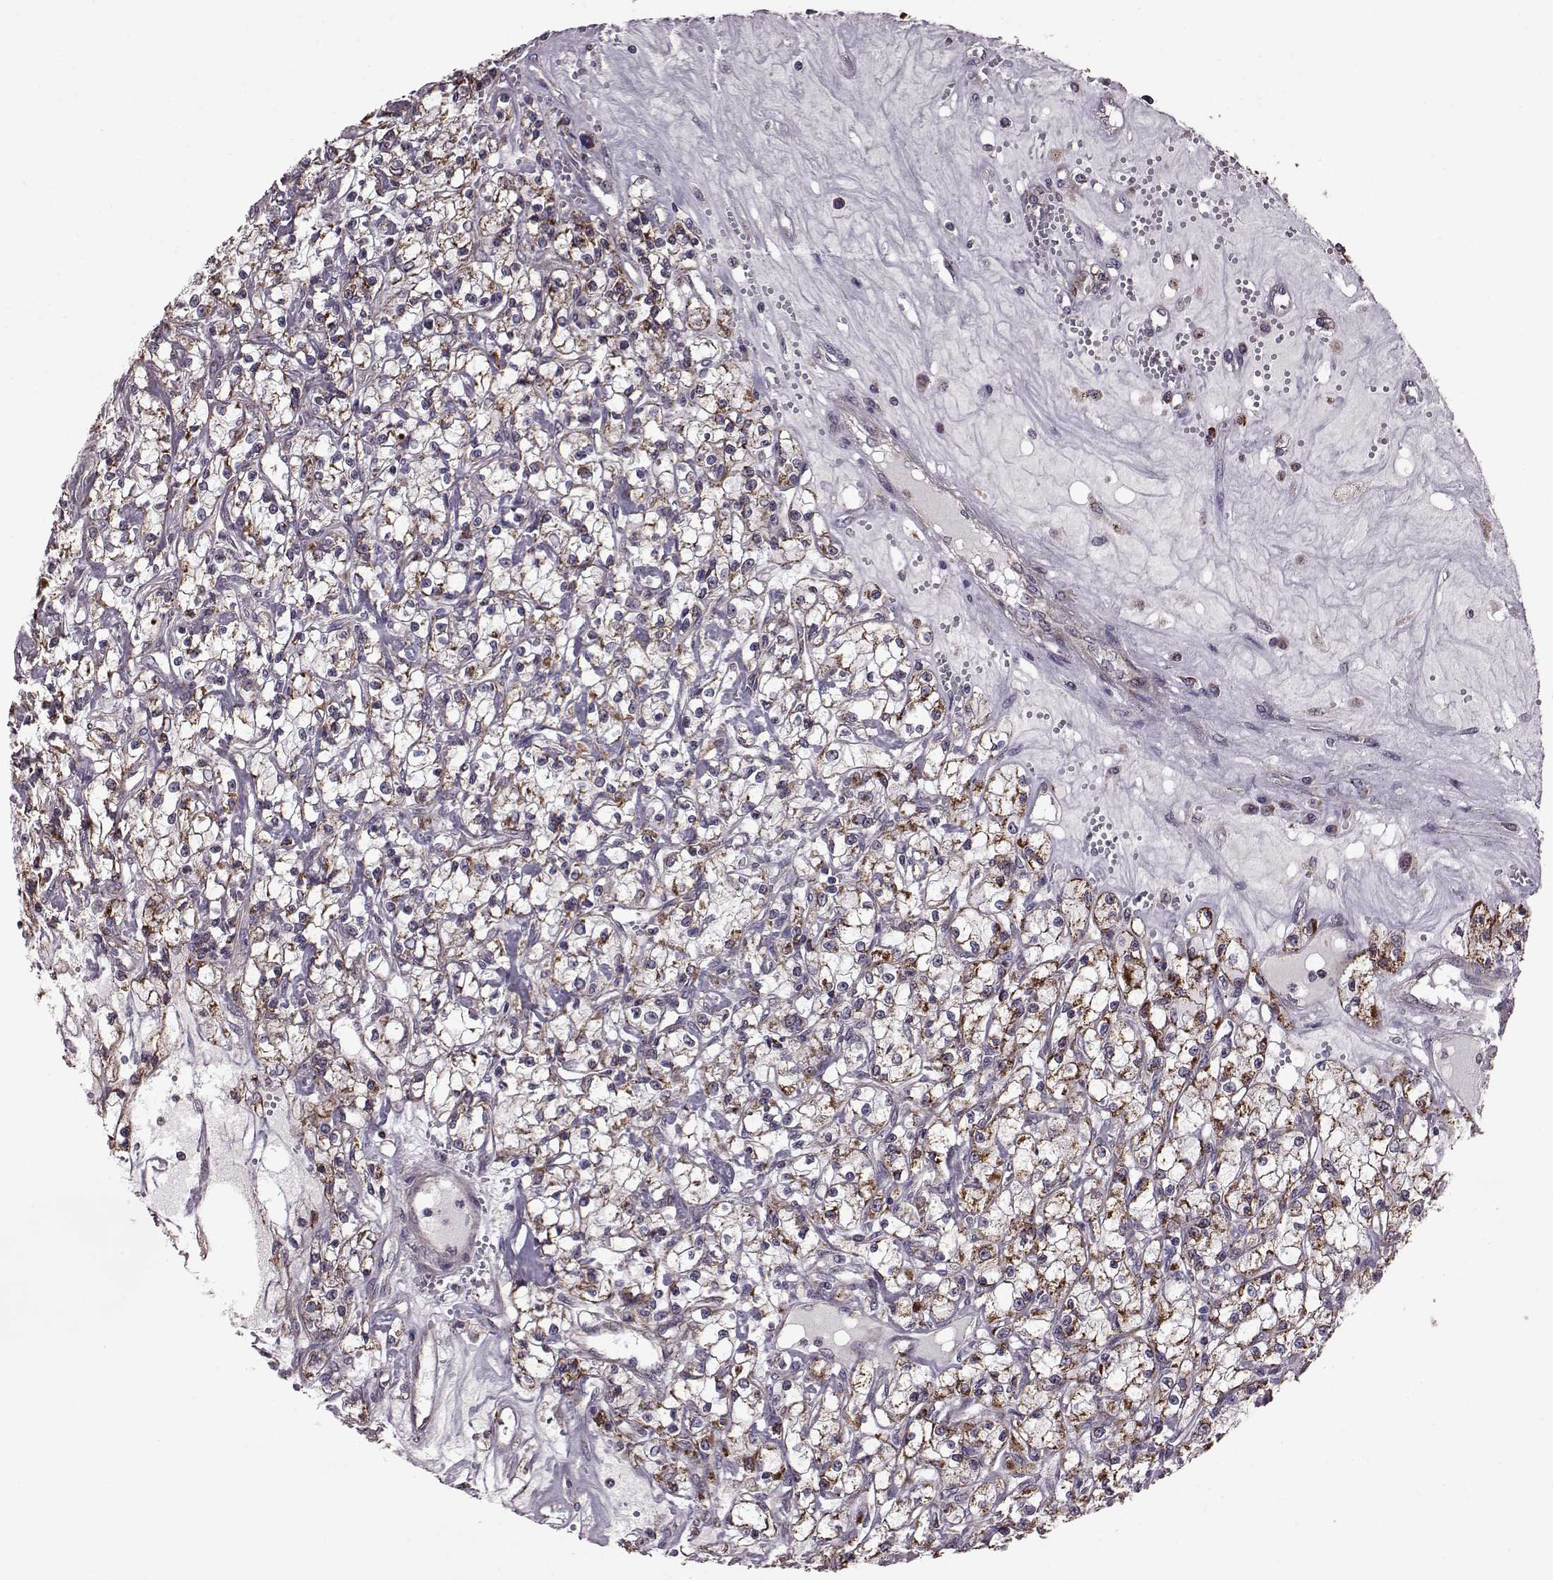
{"staining": {"intensity": "moderate", "quantity": "25%-75%", "location": "cytoplasmic/membranous"}, "tissue": "renal cancer", "cell_type": "Tumor cells", "image_type": "cancer", "snomed": [{"axis": "morphology", "description": "Adenocarcinoma, NOS"}, {"axis": "topography", "description": "Kidney"}], "caption": "Brown immunohistochemical staining in renal adenocarcinoma shows moderate cytoplasmic/membranous positivity in about 25%-75% of tumor cells.", "gene": "PUDP", "patient": {"sex": "female", "age": 59}}